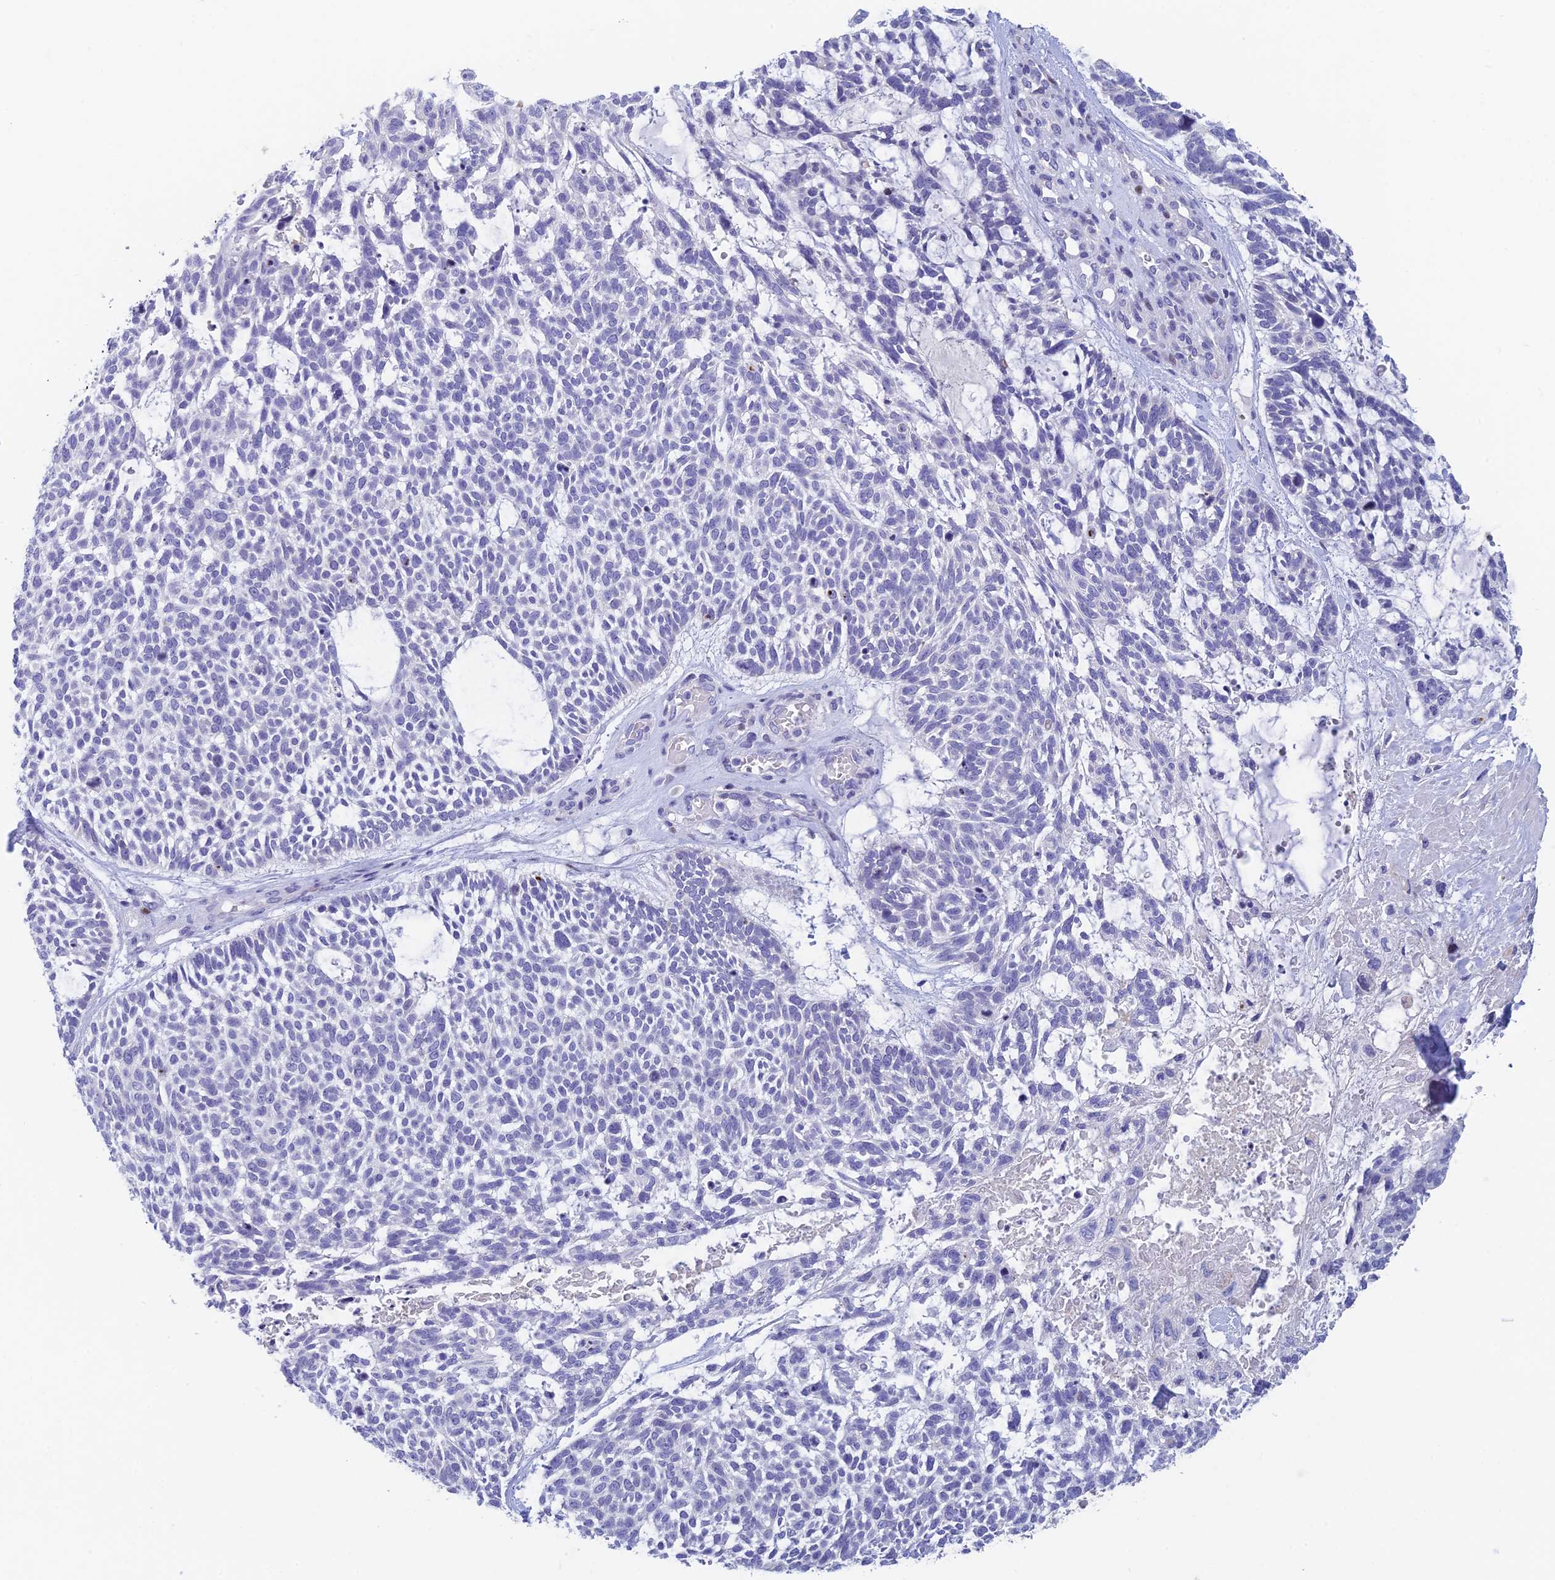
{"staining": {"intensity": "negative", "quantity": "none", "location": "none"}, "tissue": "skin cancer", "cell_type": "Tumor cells", "image_type": "cancer", "snomed": [{"axis": "morphology", "description": "Basal cell carcinoma"}, {"axis": "topography", "description": "Skin"}], "caption": "Immunohistochemical staining of human skin basal cell carcinoma reveals no significant expression in tumor cells.", "gene": "REXO5", "patient": {"sex": "male", "age": 88}}